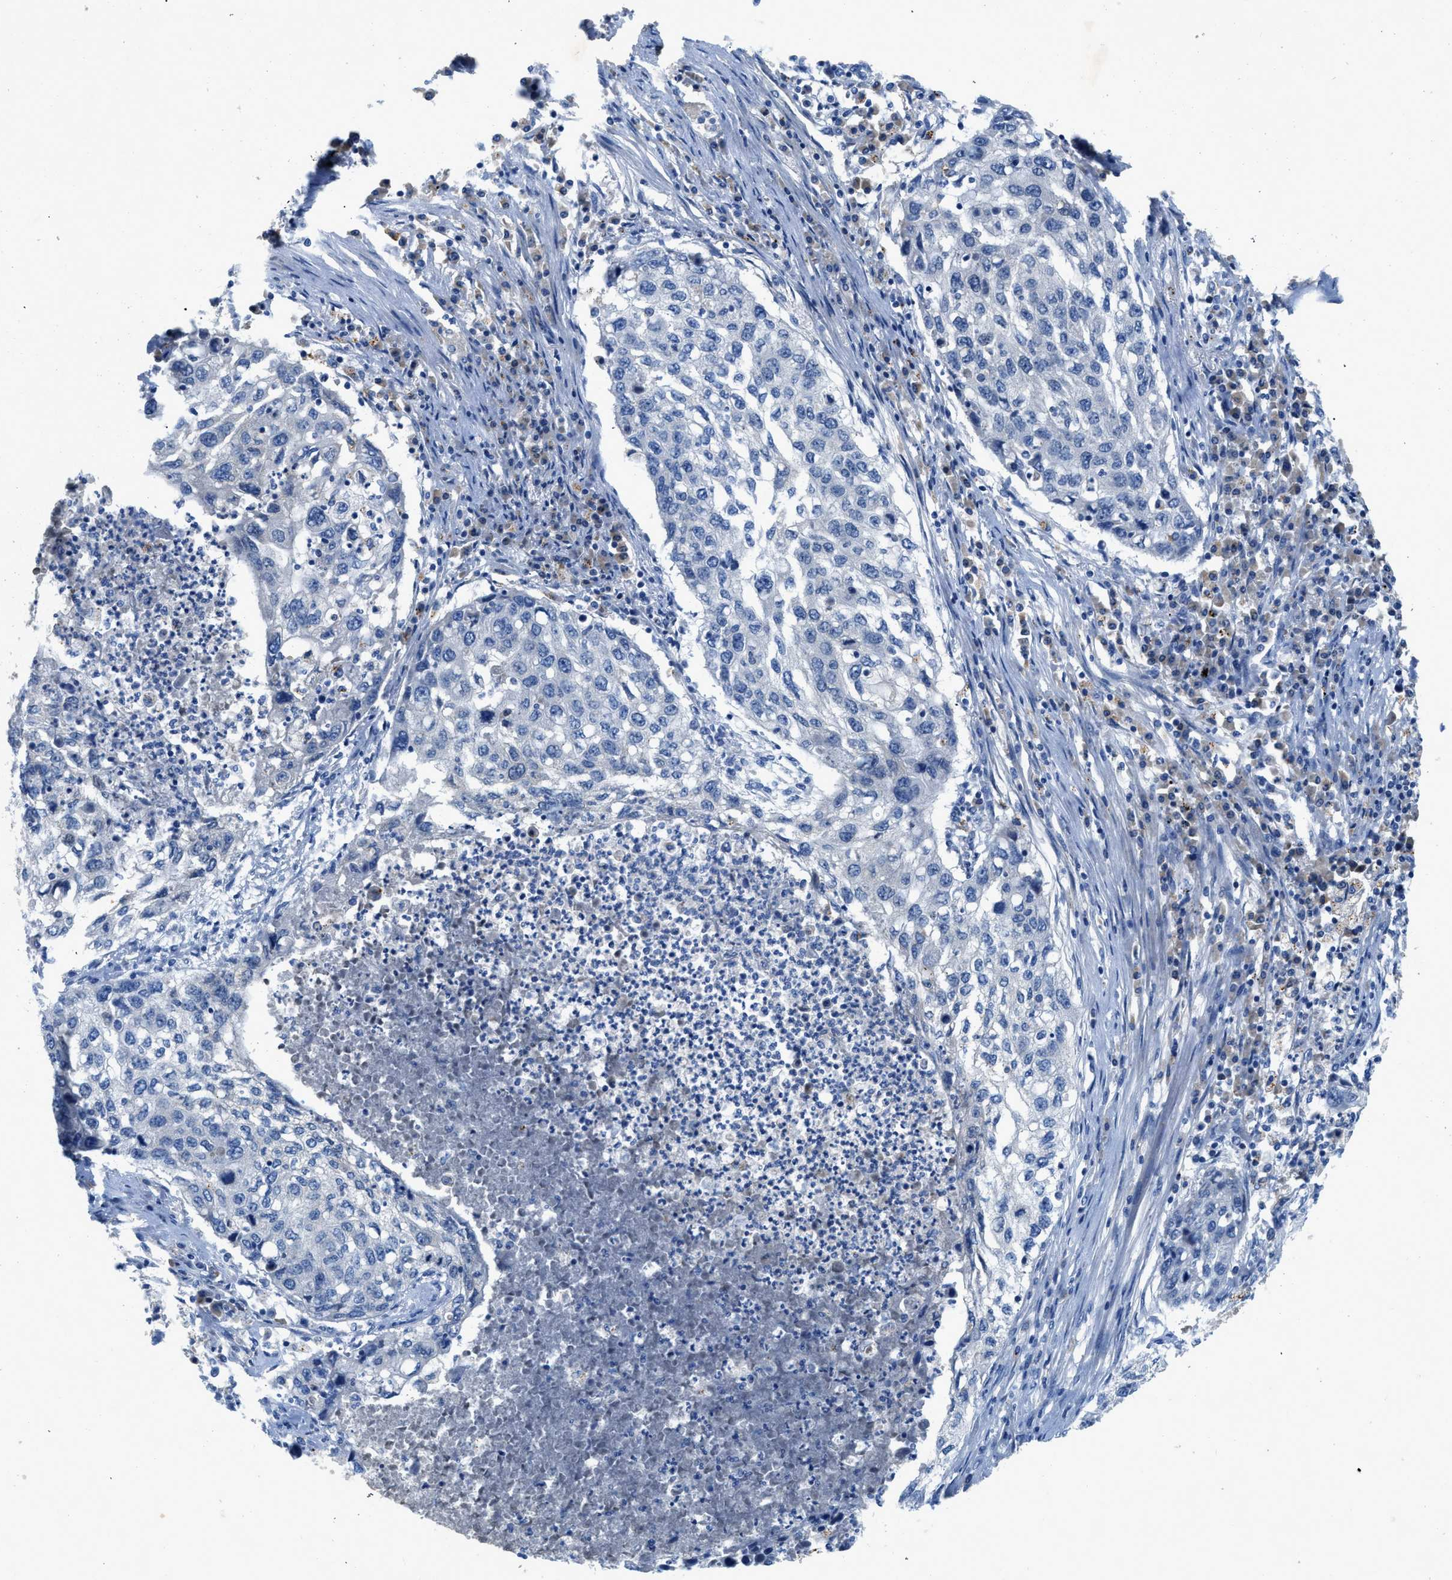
{"staining": {"intensity": "negative", "quantity": "none", "location": "none"}, "tissue": "lung cancer", "cell_type": "Tumor cells", "image_type": "cancer", "snomed": [{"axis": "morphology", "description": "Squamous cell carcinoma, NOS"}, {"axis": "topography", "description": "Lung"}], "caption": "Immunohistochemical staining of human squamous cell carcinoma (lung) exhibits no significant positivity in tumor cells.", "gene": "TMEM248", "patient": {"sex": "female", "age": 63}}